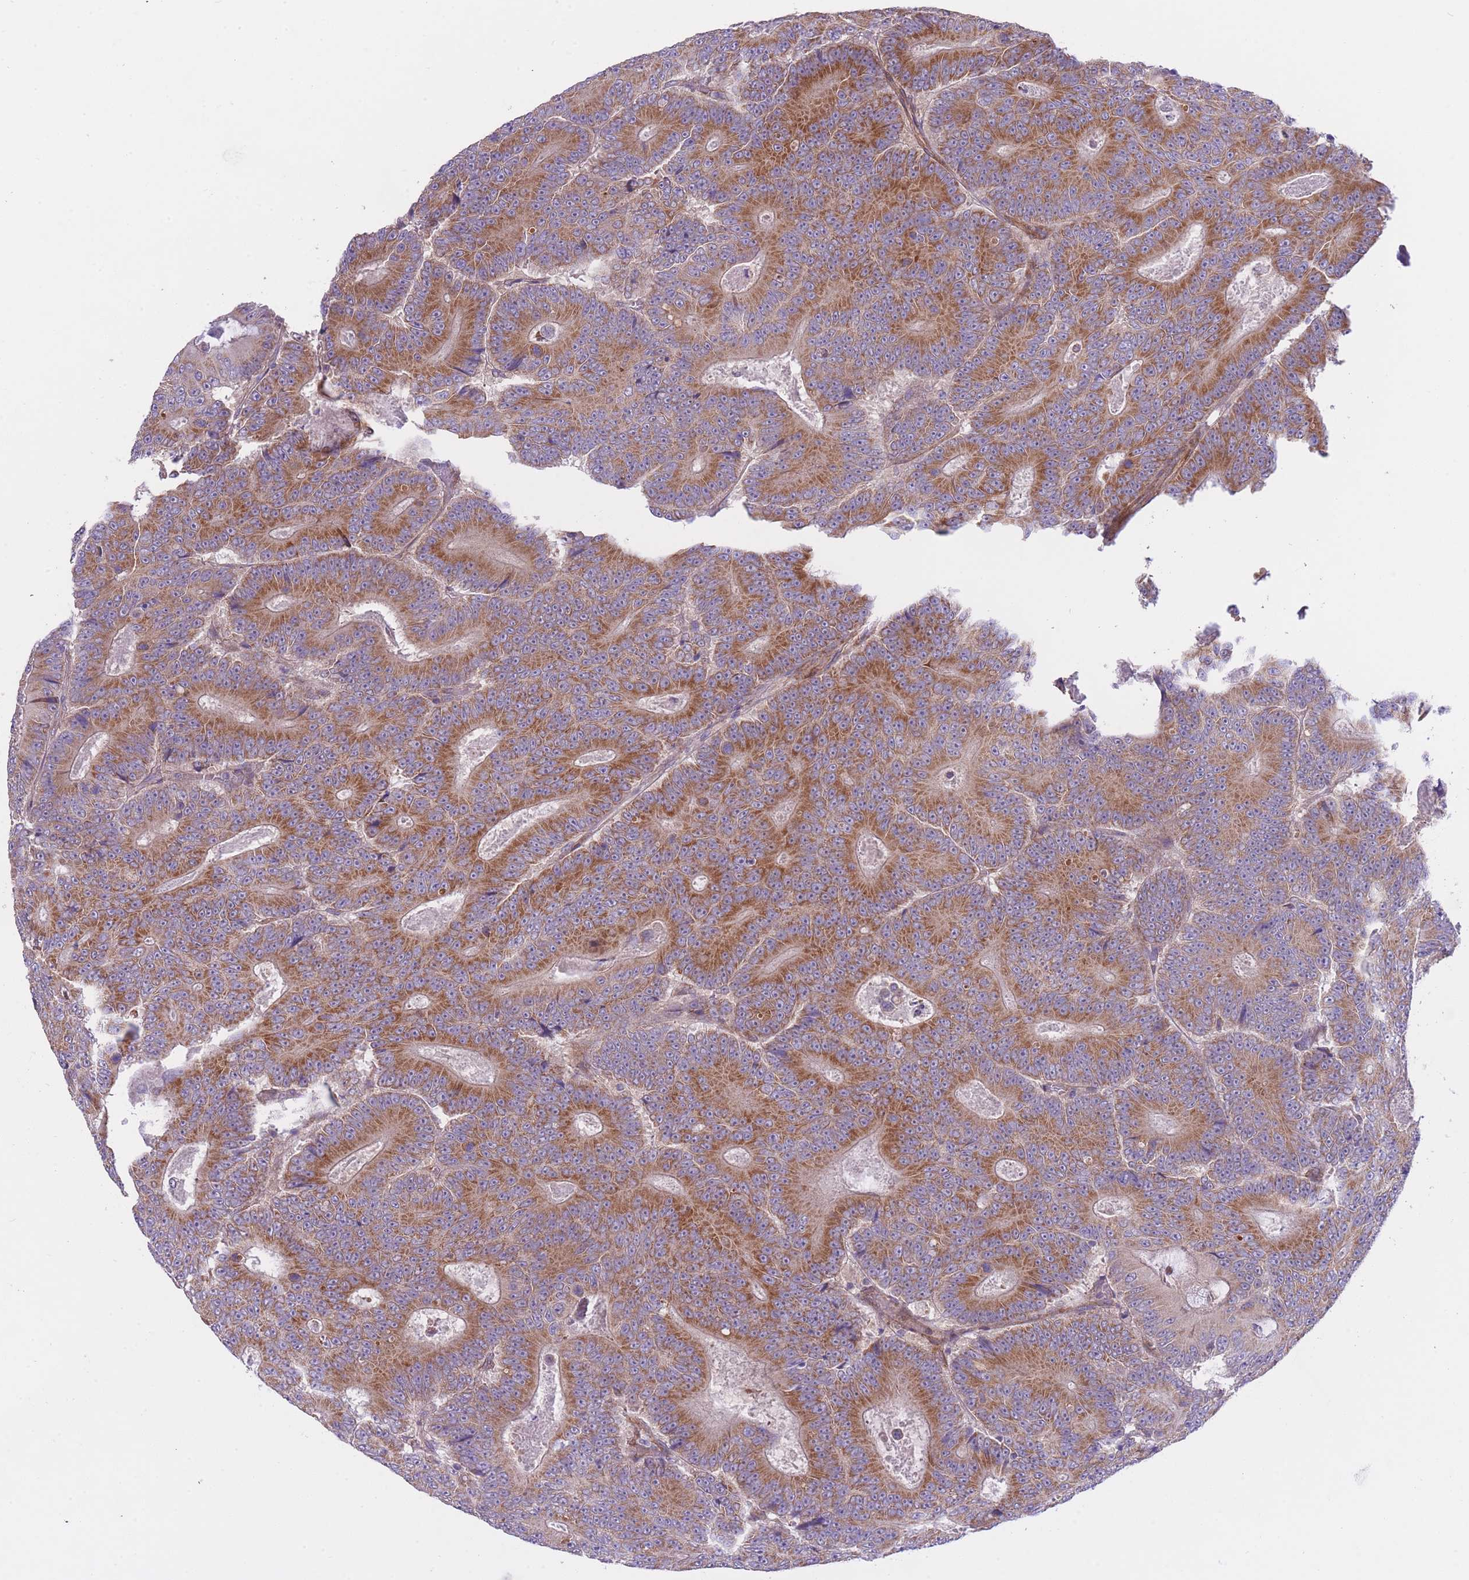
{"staining": {"intensity": "strong", "quantity": ">75%", "location": "cytoplasmic/membranous"}, "tissue": "colorectal cancer", "cell_type": "Tumor cells", "image_type": "cancer", "snomed": [{"axis": "morphology", "description": "Adenocarcinoma, NOS"}, {"axis": "topography", "description": "Colon"}], "caption": "IHC (DAB) staining of human colorectal cancer reveals strong cytoplasmic/membranous protein staining in about >75% of tumor cells. (DAB (3,3'-diaminobenzidine) IHC, brown staining for protein, blue staining for nuclei).", "gene": "CHAC1", "patient": {"sex": "male", "age": 83}}